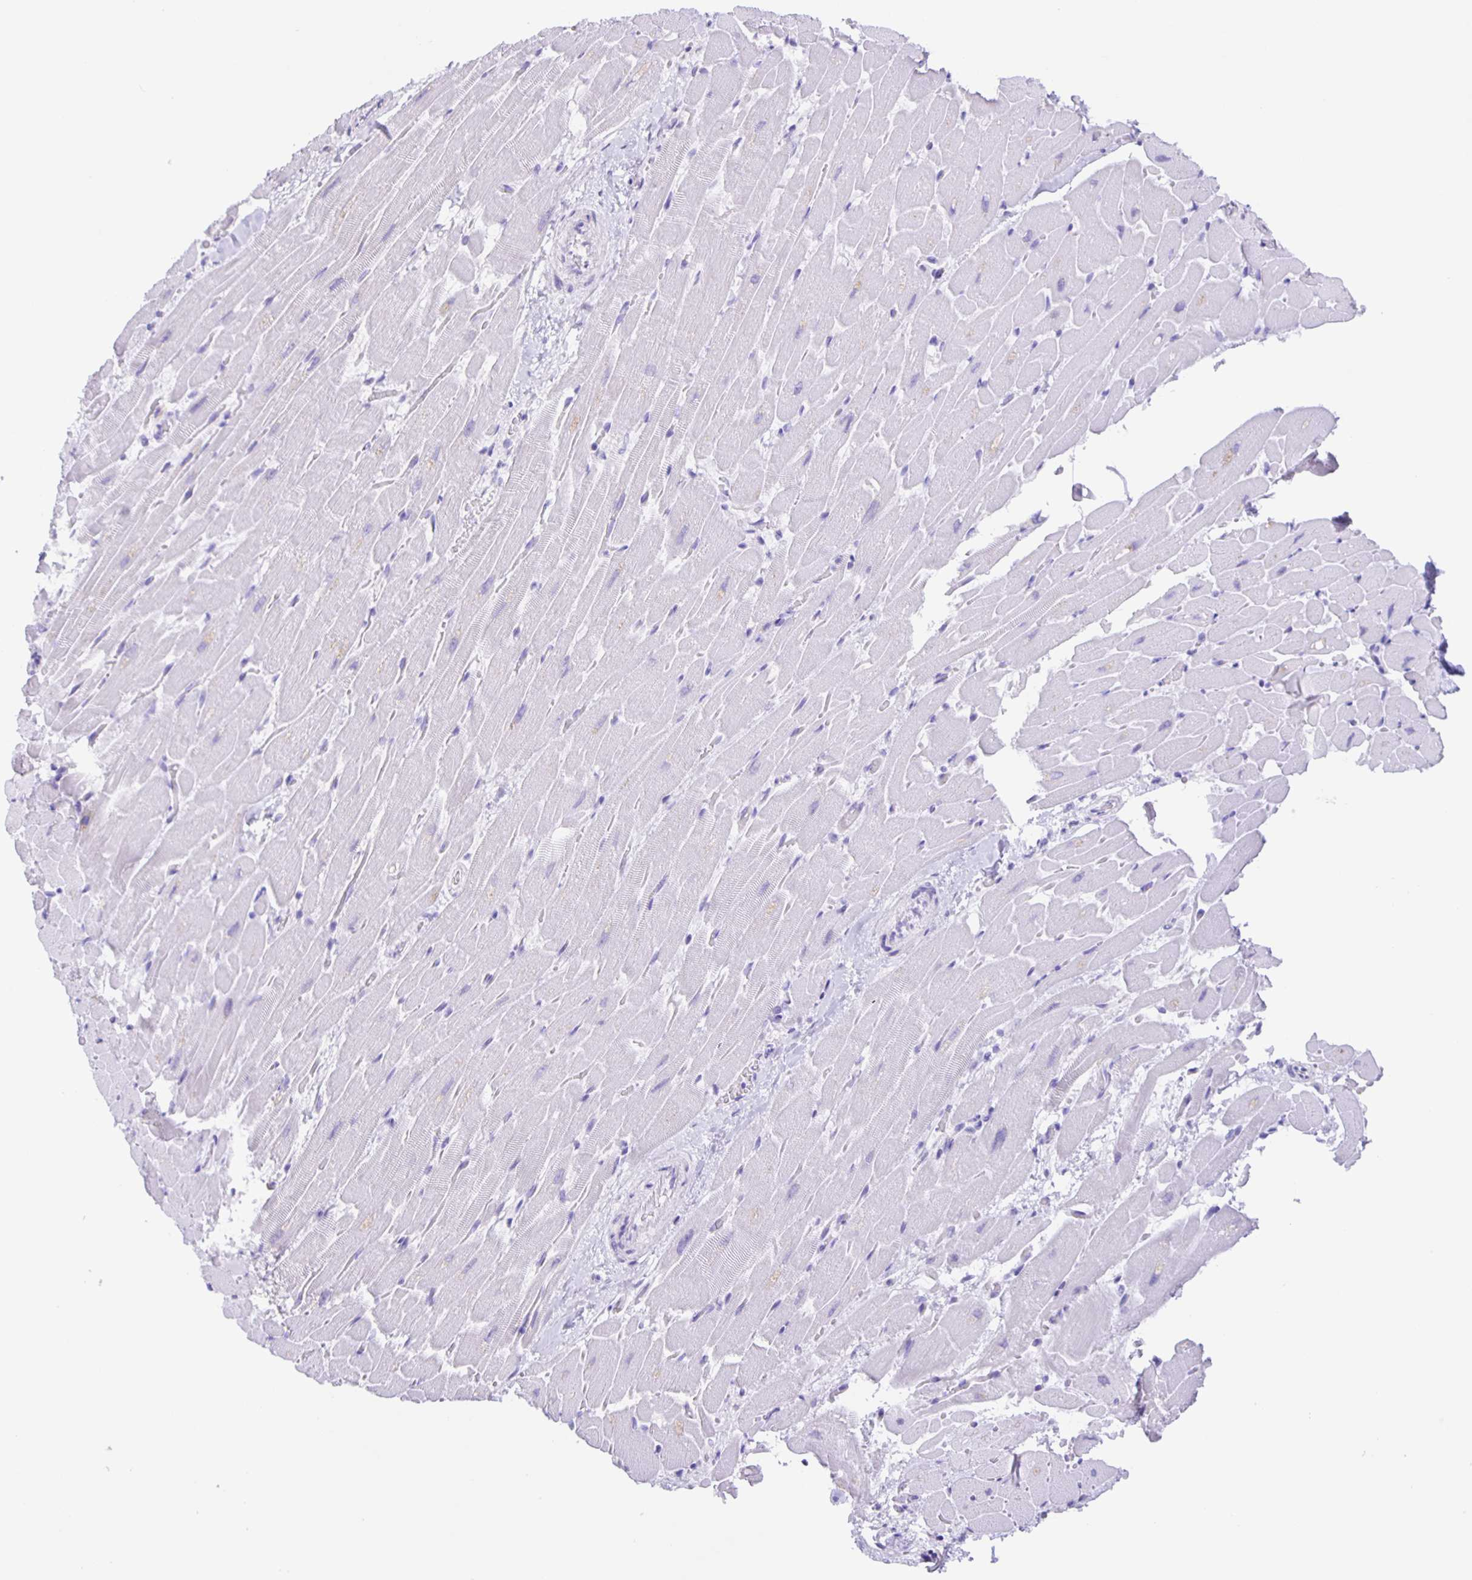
{"staining": {"intensity": "negative", "quantity": "none", "location": "none"}, "tissue": "heart muscle", "cell_type": "Cardiomyocytes", "image_type": "normal", "snomed": [{"axis": "morphology", "description": "Normal tissue, NOS"}, {"axis": "topography", "description": "Heart"}], "caption": "Immunohistochemical staining of normal human heart muscle demonstrates no significant expression in cardiomyocytes.", "gene": "GUCA2A", "patient": {"sex": "male", "age": 37}}